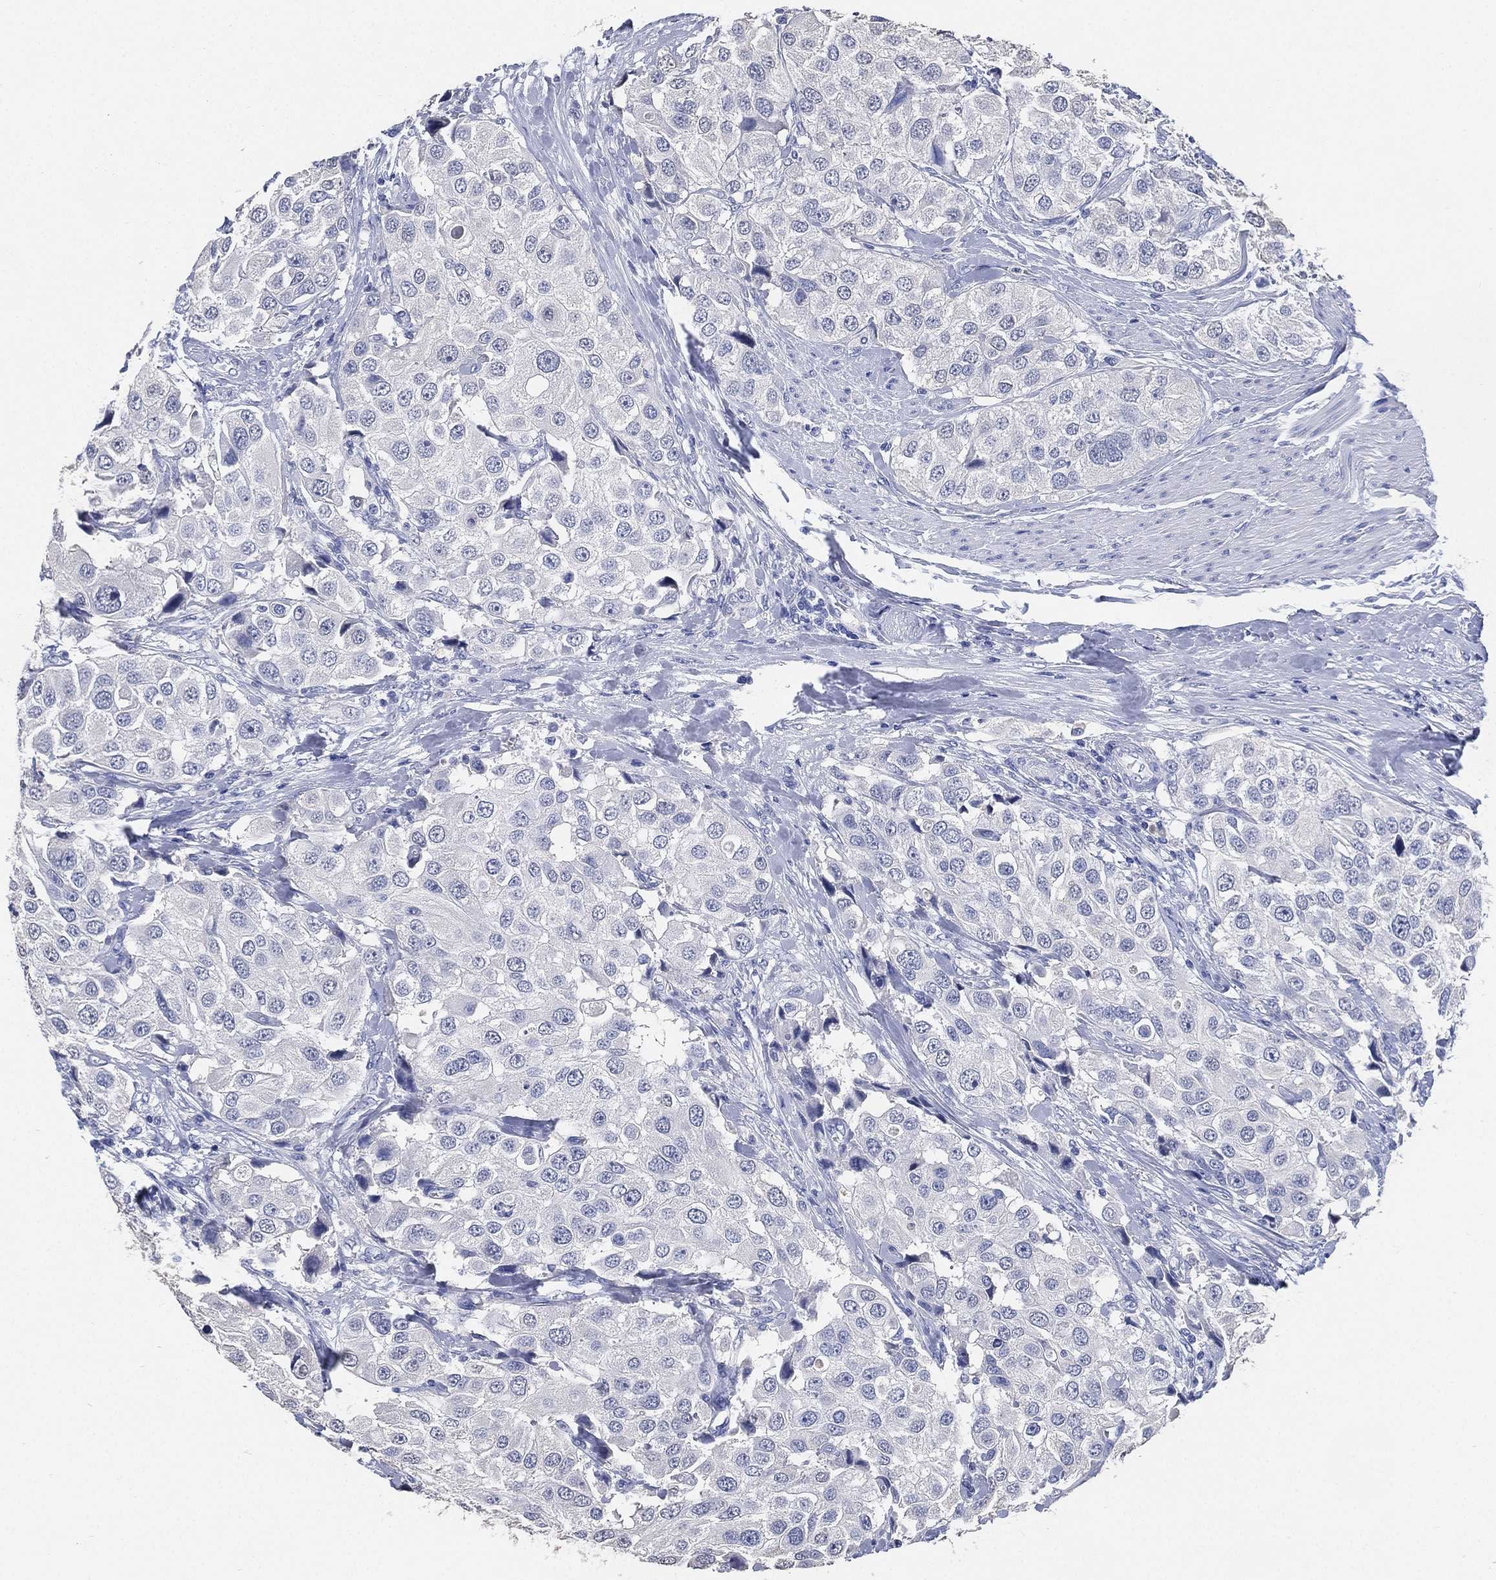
{"staining": {"intensity": "negative", "quantity": "none", "location": "none"}, "tissue": "urothelial cancer", "cell_type": "Tumor cells", "image_type": "cancer", "snomed": [{"axis": "morphology", "description": "Urothelial carcinoma, High grade"}, {"axis": "topography", "description": "Urinary bladder"}], "caption": "DAB (3,3'-diaminobenzidine) immunohistochemical staining of human high-grade urothelial carcinoma exhibits no significant expression in tumor cells. Brightfield microscopy of IHC stained with DAB (3,3'-diaminobenzidine) (brown) and hematoxylin (blue), captured at high magnification.", "gene": "IYD", "patient": {"sex": "female", "age": 64}}